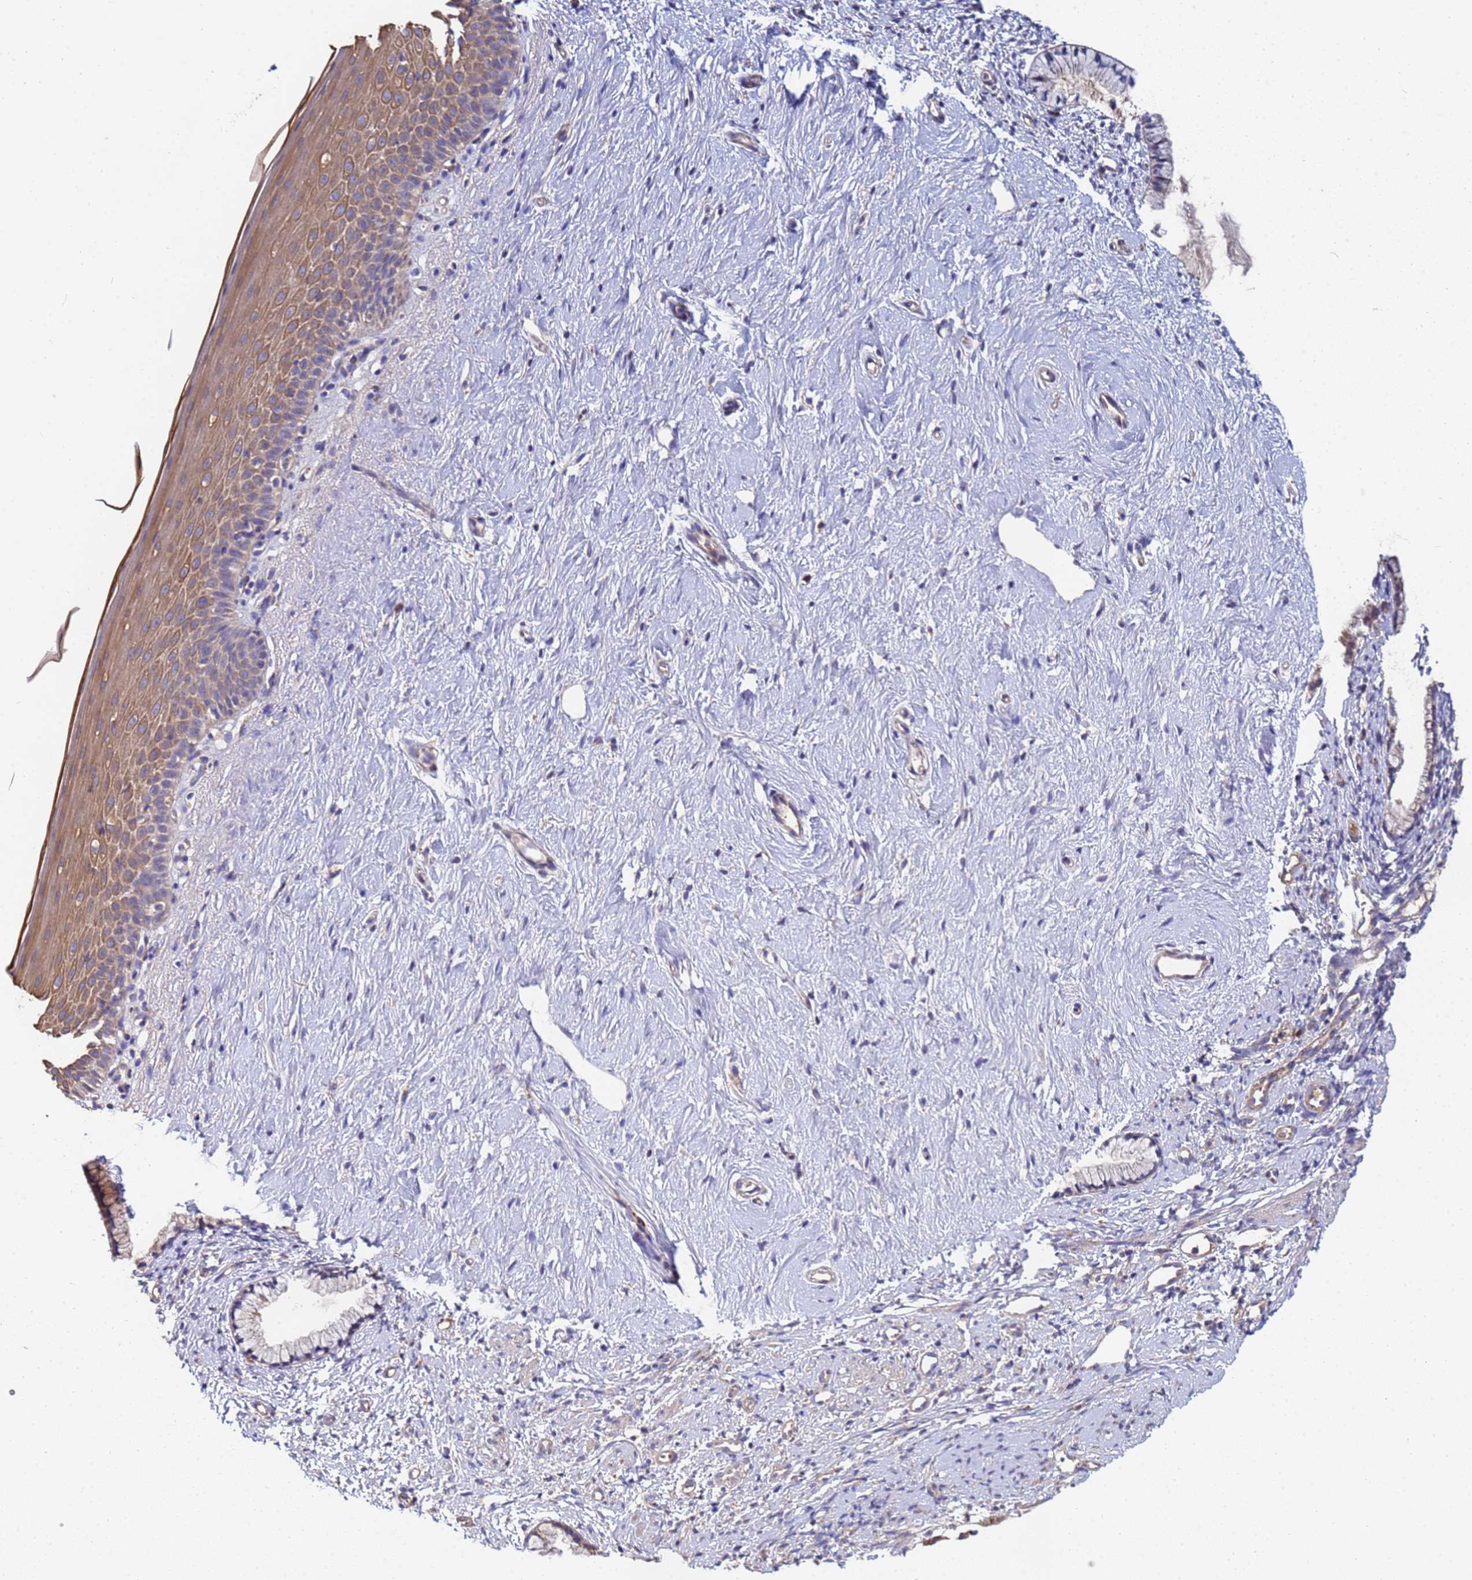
{"staining": {"intensity": "moderate", "quantity": "25%-75%", "location": "cytoplasmic/membranous"}, "tissue": "cervix", "cell_type": "Glandular cells", "image_type": "normal", "snomed": [{"axis": "morphology", "description": "Normal tissue, NOS"}, {"axis": "topography", "description": "Cervix"}], "caption": "Cervix stained with a brown dye shows moderate cytoplasmic/membranous positive positivity in about 25%-75% of glandular cells.", "gene": "C5orf34", "patient": {"sex": "female", "age": 57}}